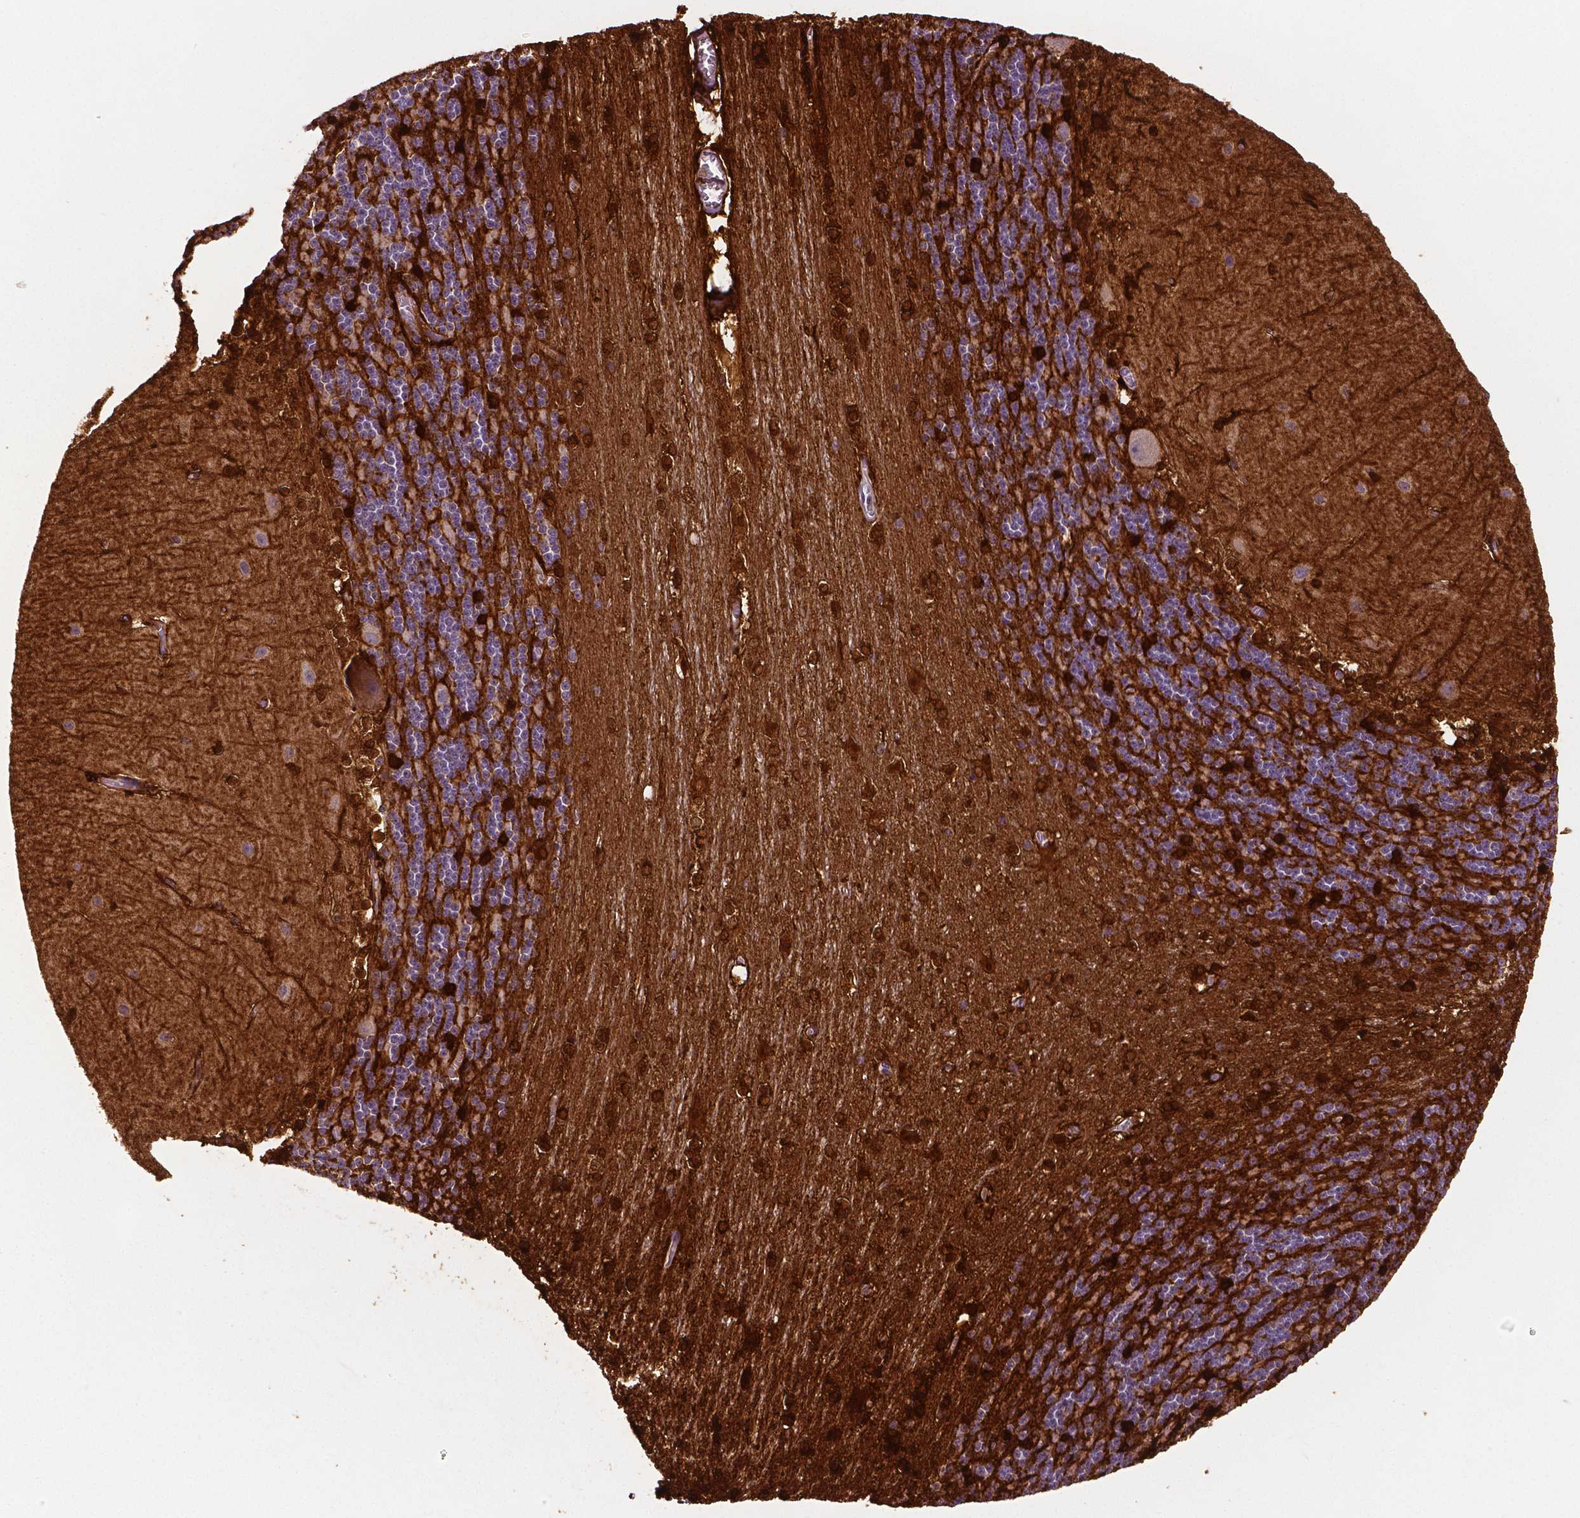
{"staining": {"intensity": "strong", "quantity": "<25%", "location": "cytoplasmic/membranous"}, "tissue": "cerebellum", "cell_type": "Cells in granular layer", "image_type": "normal", "snomed": [{"axis": "morphology", "description": "Normal tissue, NOS"}, {"axis": "topography", "description": "Cerebellum"}], "caption": "Immunohistochemistry staining of benign cerebellum, which exhibits medium levels of strong cytoplasmic/membranous expression in approximately <25% of cells in granular layer indicating strong cytoplasmic/membranous protein positivity. The staining was performed using DAB (brown) for protein detection and nuclei were counterstained in hematoxylin (blue).", "gene": "PHGDH", "patient": {"sex": "female", "age": 19}}